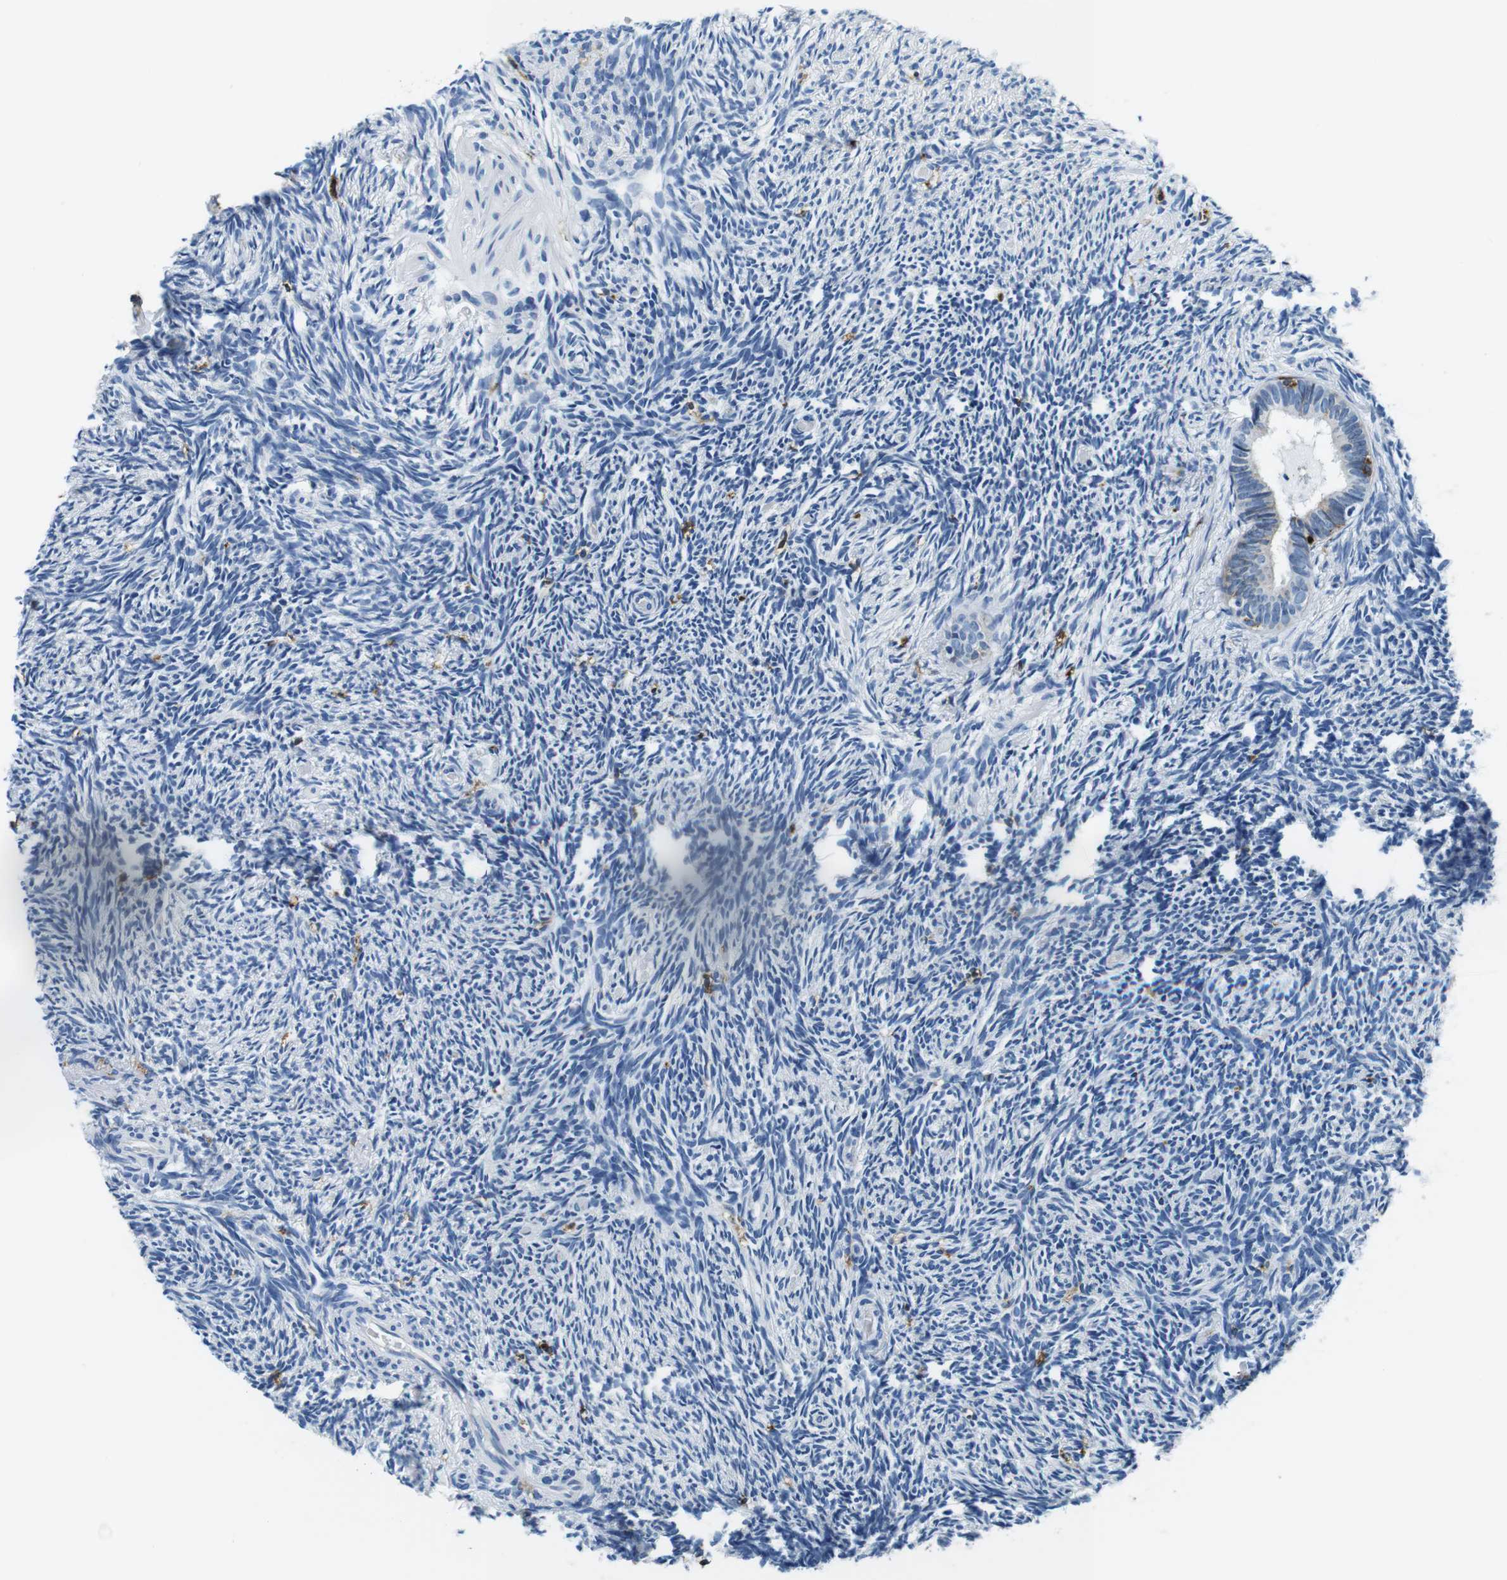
{"staining": {"intensity": "negative", "quantity": "none", "location": "none"}, "tissue": "ovary", "cell_type": "Ovarian stroma cells", "image_type": "normal", "snomed": [{"axis": "morphology", "description": "Normal tissue, NOS"}, {"axis": "topography", "description": "Ovary"}], "caption": "The immunohistochemistry image has no significant positivity in ovarian stroma cells of ovary.", "gene": "HLA", "patient": {"sex": "female", "age": 60}}